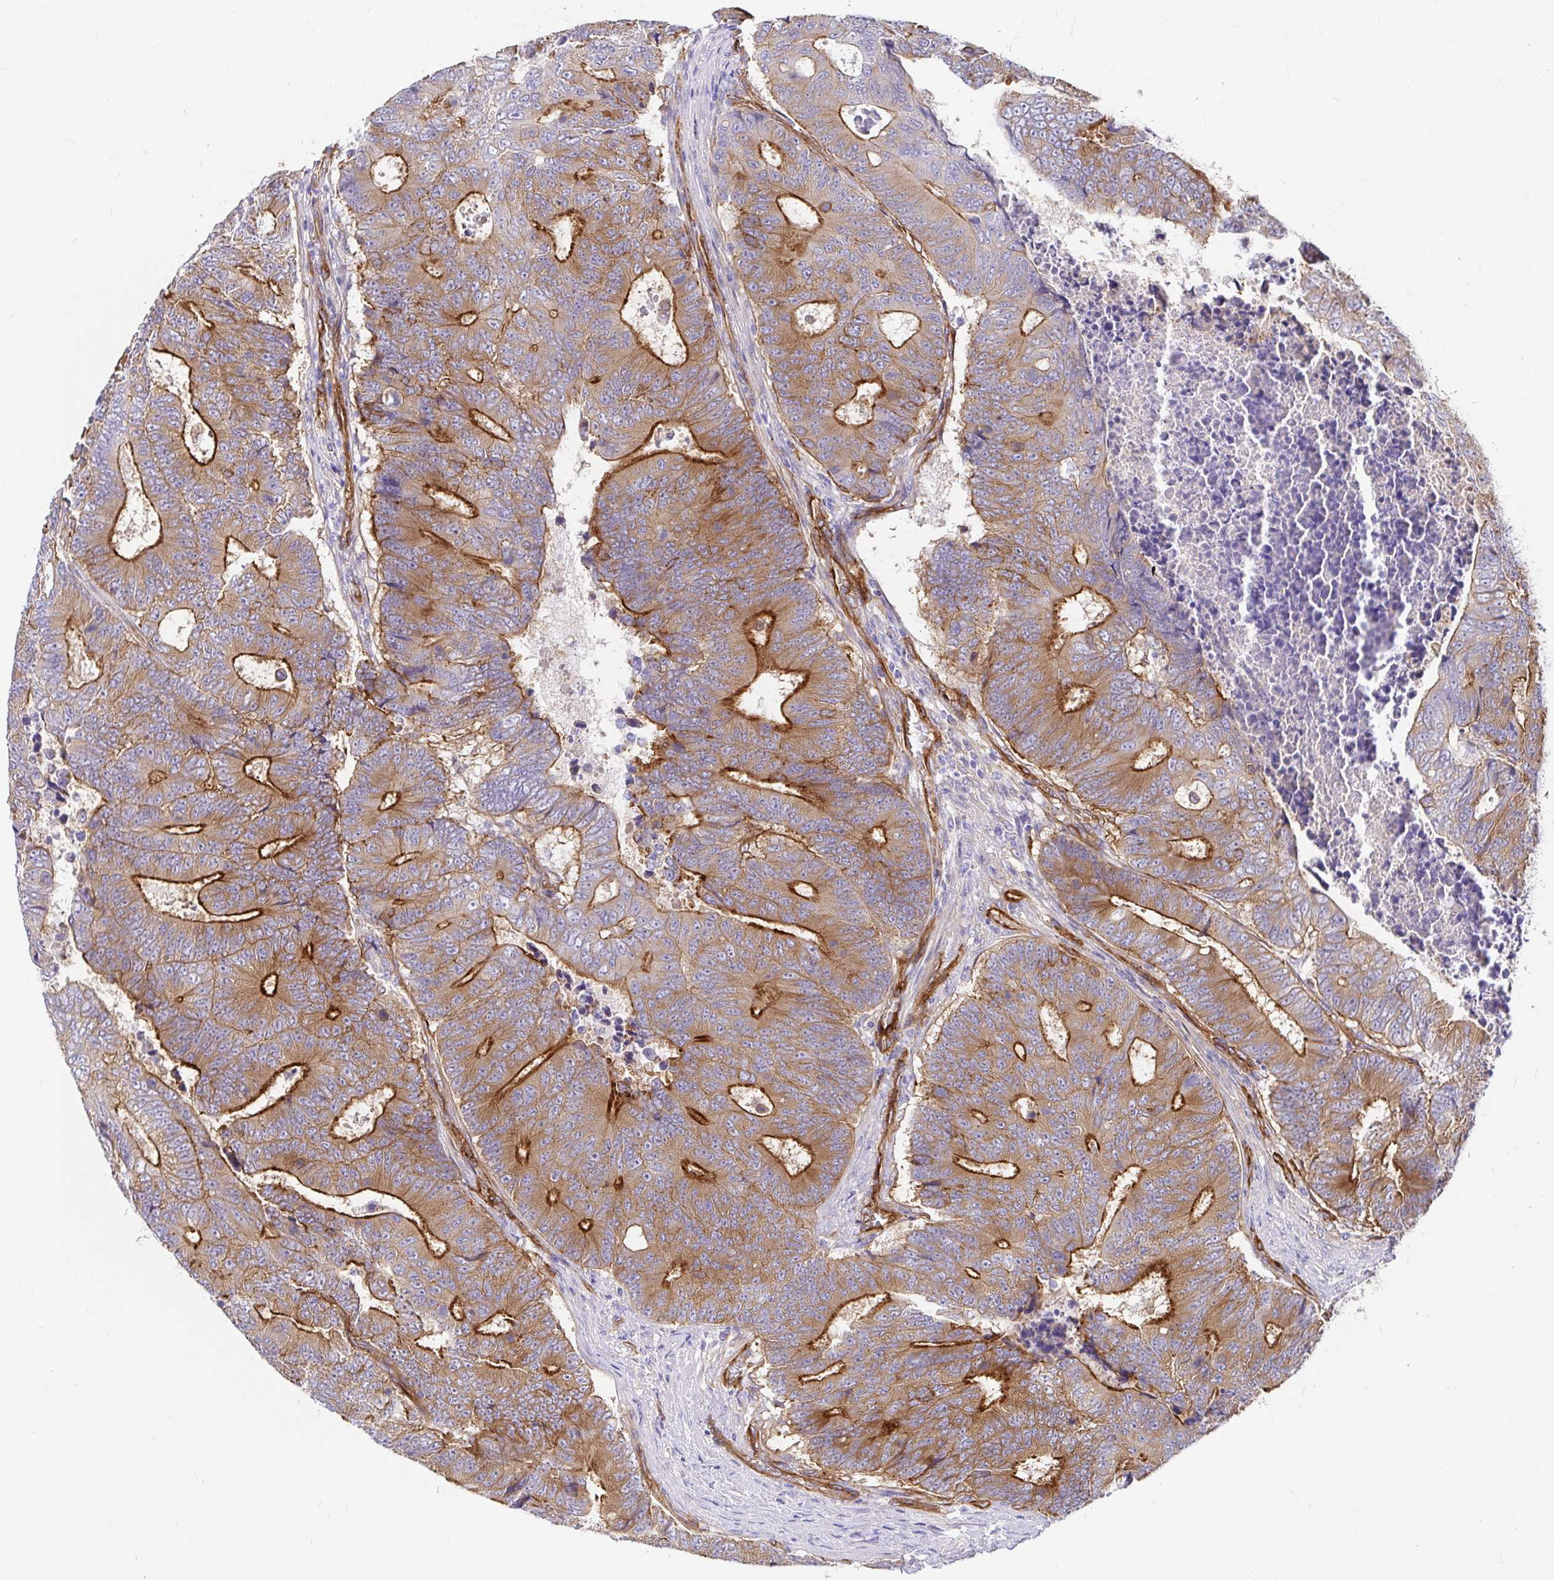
{"staining": {"intensity": "strong", "quantity": ">75%", "location": "cytoplasmic/membranous"}, "tissue": "colorectal cancer", "cell_type": "Tumor cells", "image_type": "cancer", "snomed": [{"axis": "morphology", "description": "Adenocarcinoma, NOS"}, {"axis": "topography", "description": "Colon"}], "caption": "Immunohistochemistry photomicrograph of neoplastic tissue: human colorectal adenocarcinoma stained using immunohistochemistry (IHC) reveals high levels of strong protein expression localized specifically in the cytoplasmic/membranous of tumor cells, appearing as a cytoplasmic/membranous brown color.", "gene": "MYO1B", "patient": {"sex": "female", "age": 48}}